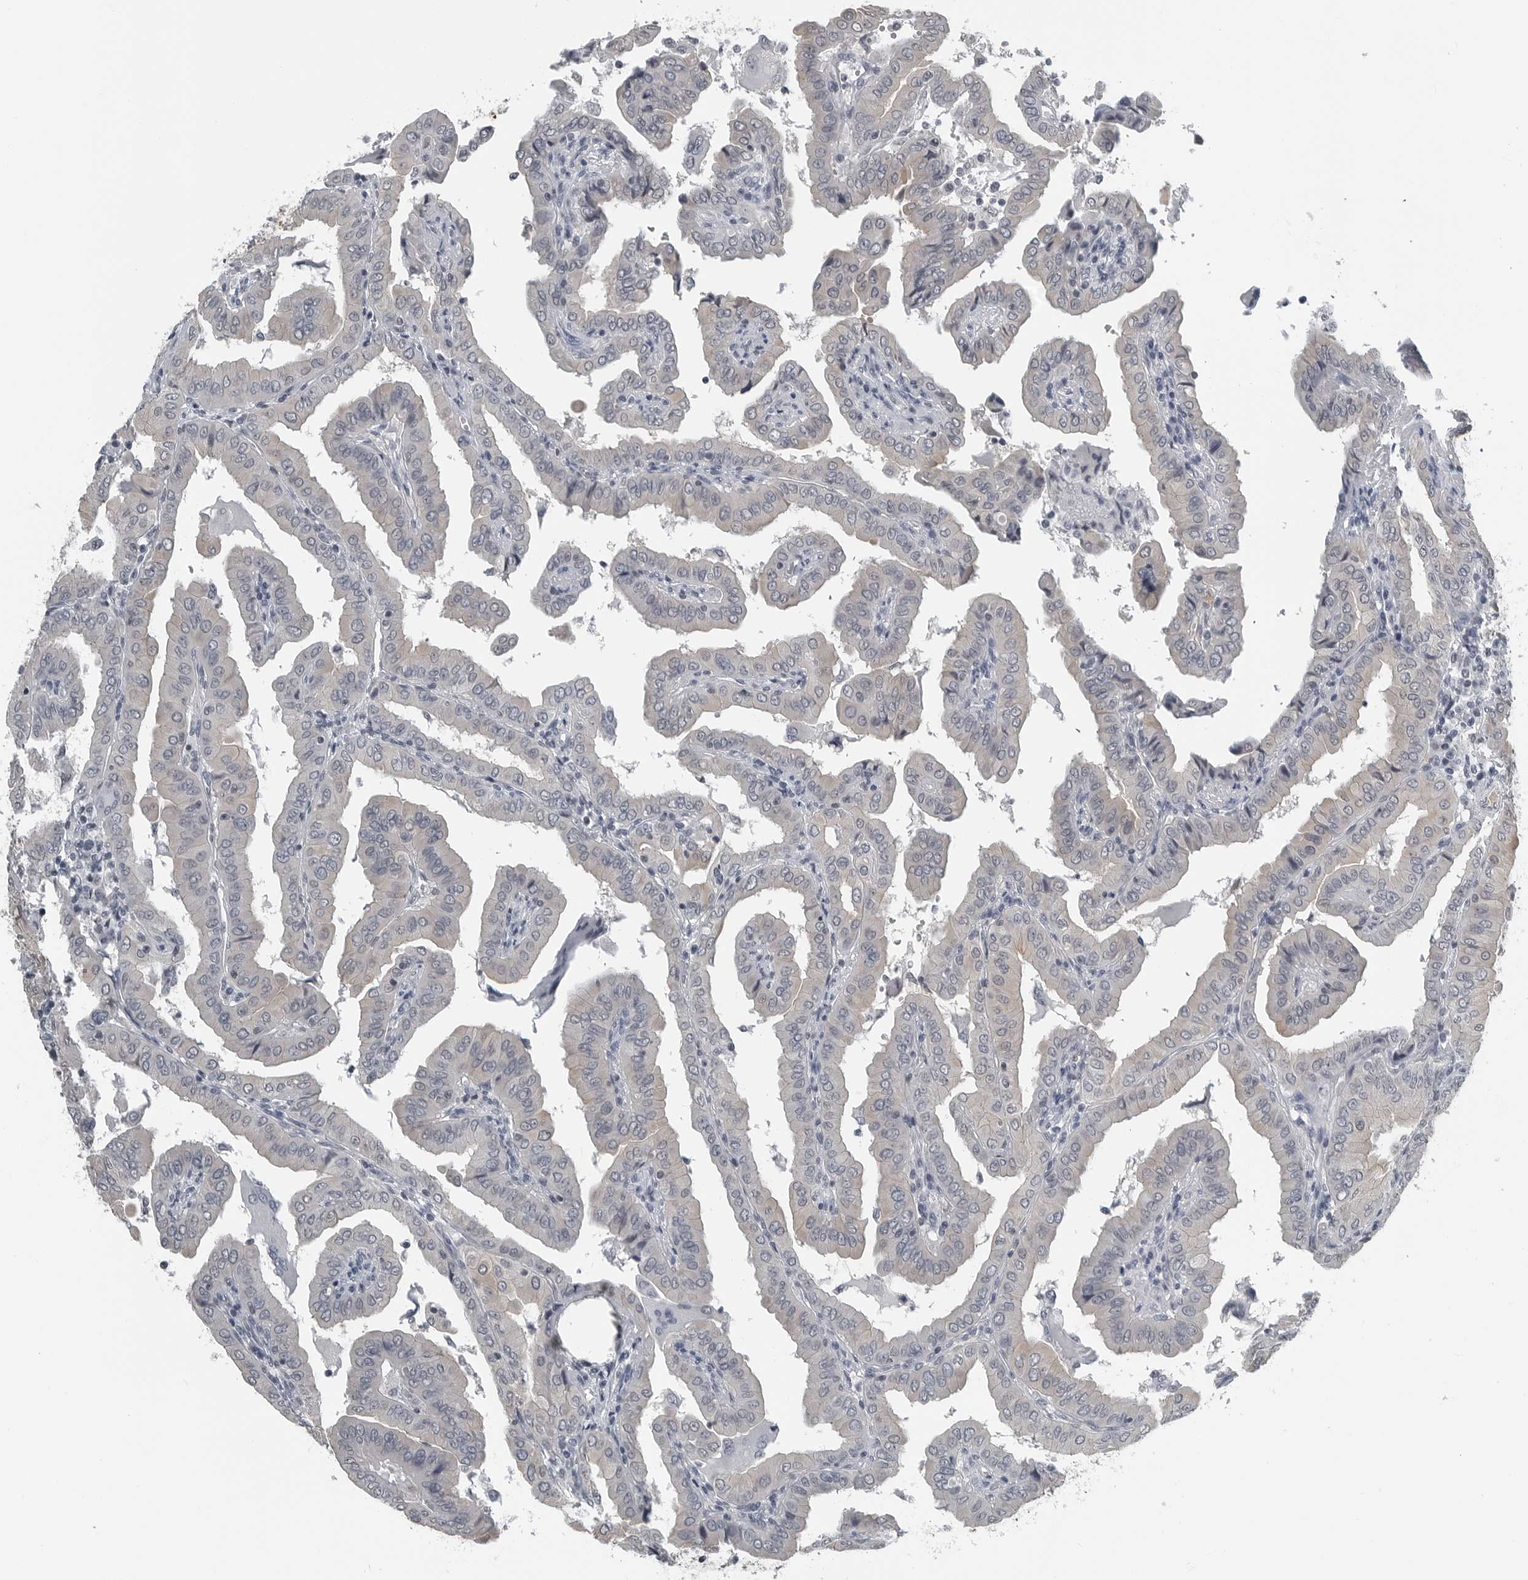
{"staining": {"intensity": "negative", "quantity": "none", "location": "none"}, "tissue": "thyroid cancer", "cell_type": "Tumor cells", "image_type": "cancer", "snomed": [{"axis": "morphology", "description": "Papillary adenocarcinoma, NOS"}, {"axis": "topography", "description": "Thyroid gland"}], "caption": "The micrograph displays no staining of tumor cells in thyroid cancer.", "gene": "SPINK1", "patient": {"sex": "male", "age": 33}}